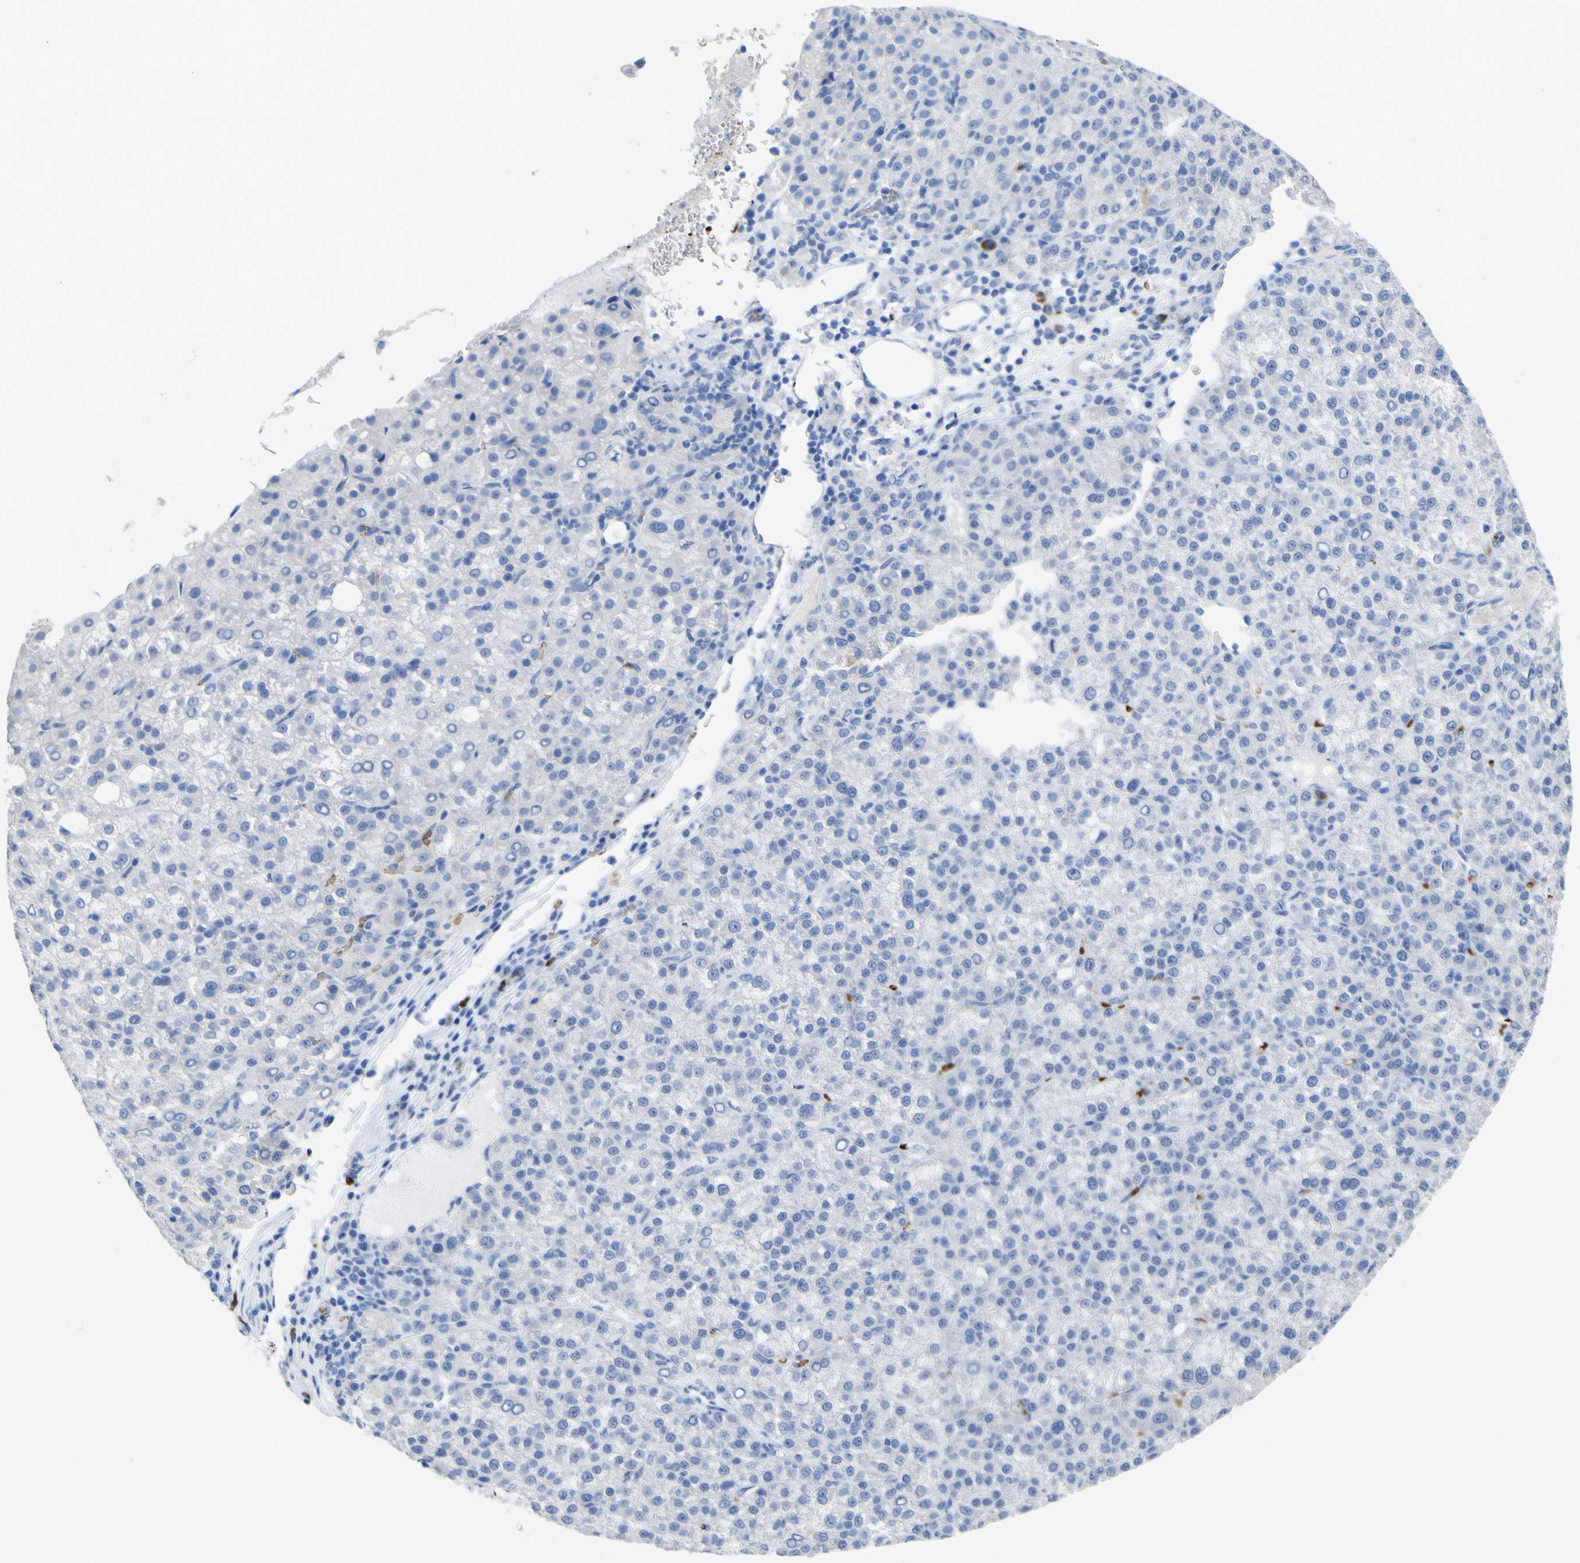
{"staining": {"intensity": "negative", "quantity": "none", "location": "none"}, "tissue": "liver cancer", "cell_type": "Tumor cells", "image_type": "cancer", "snomed": [{"axis": "morphology", "description": "Carcinoma, Hepatocellular, NOS"}, {"axis": "topography", "description": "Liver"}], "caption": "Human hepatocellular carcinoma (liver) stained for a protein using IHC reveals no positivity in tumor cells.", "gene": "GCM1", "patient": {"sex": "female", "age": 58}}